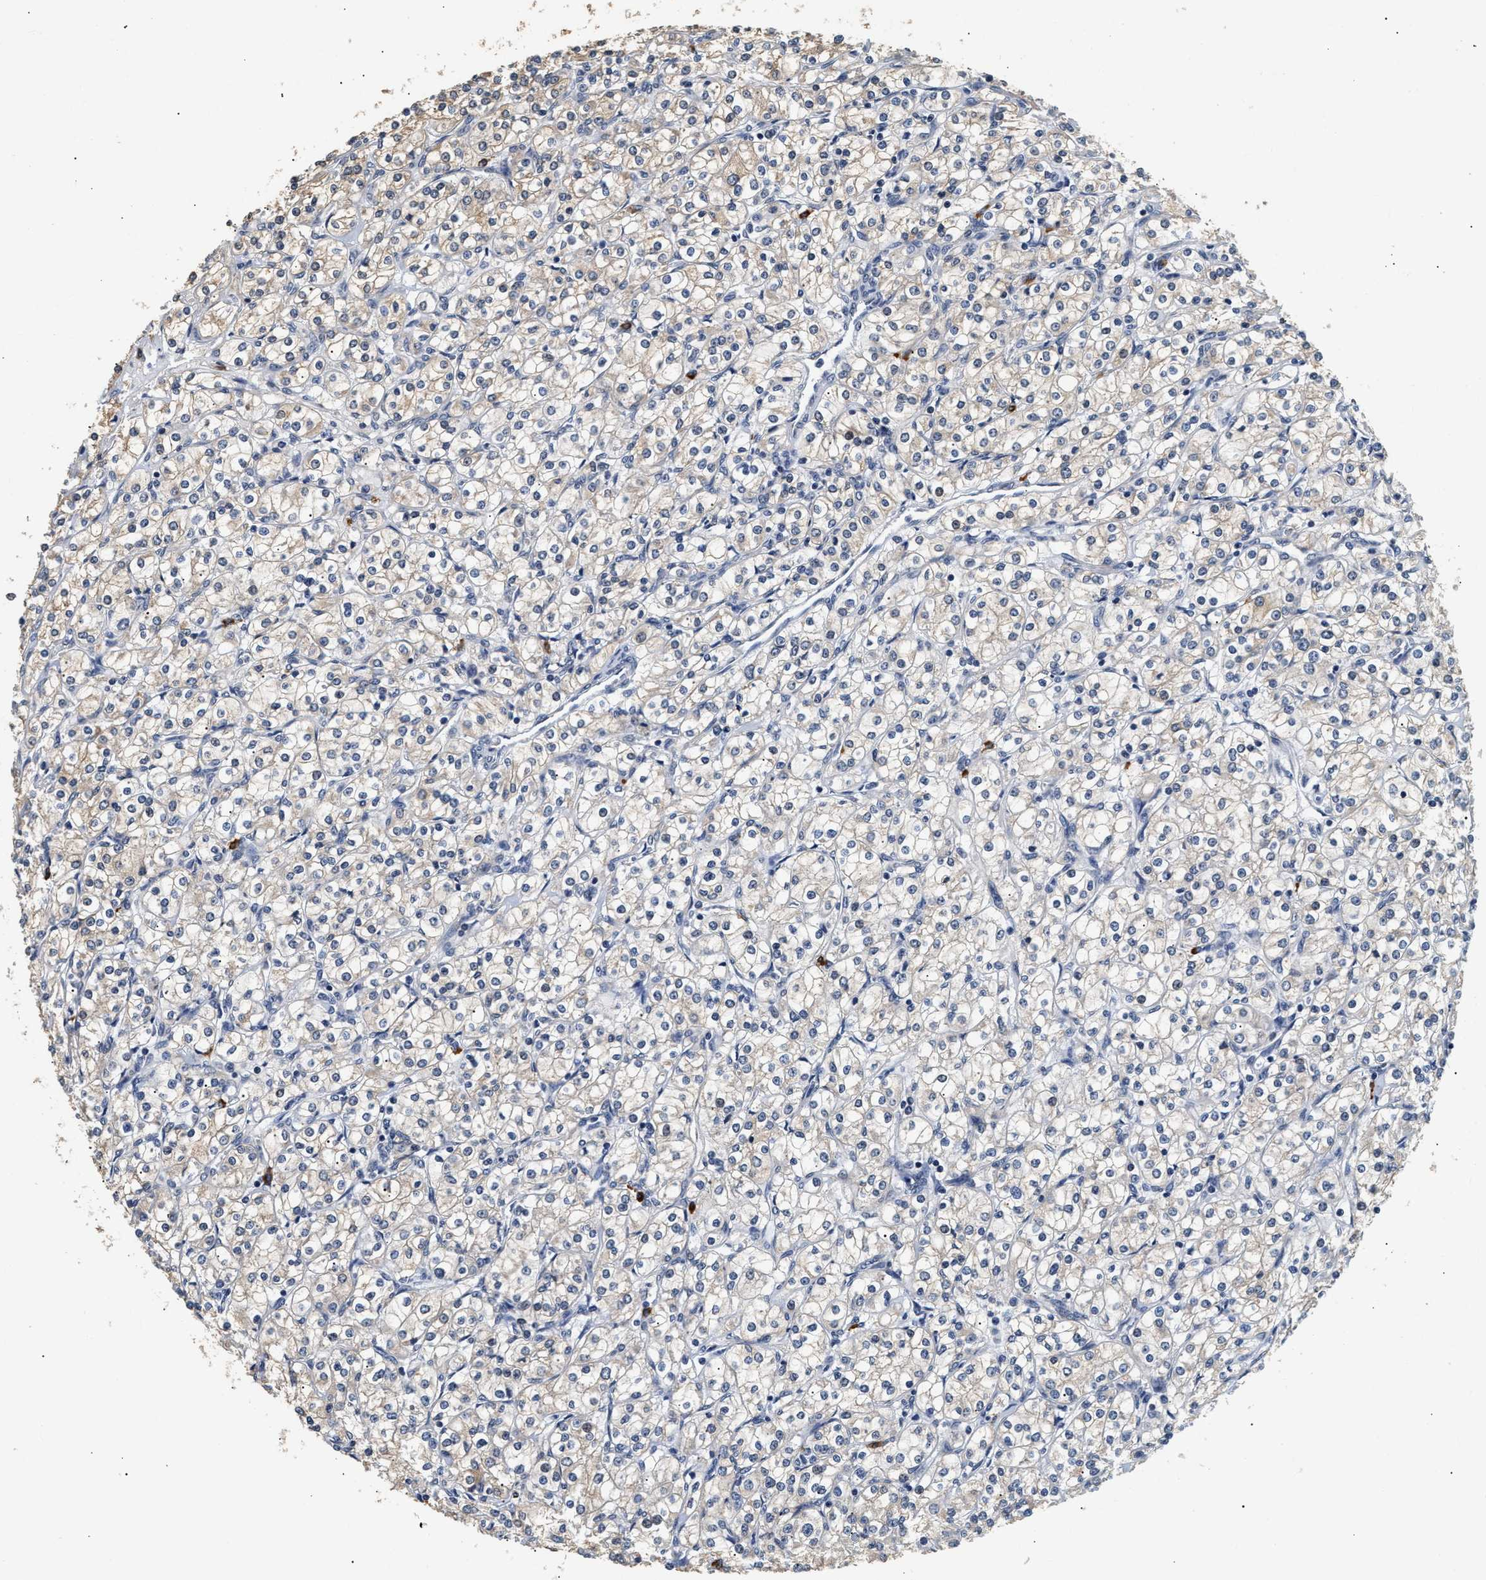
{"staining": {"intensity": "negative", "quantity": "none", "location": "none"}, "tissue": "renal cancer", "cell_type": "Tumor cells", "image_type": "cancer", "snomed": [{"axis": "morphology", "description": "Adenocarcinoma, NOS"}, {"axis": "topography", "description": "Kidney"}], "caption": "Immunohistochemistry (IHC) photomicrograph of neoplastic tissue: renal adenocarcinoma stained with DAB displays no significant protein staining in tumor cells.", "gene": "THOC1", "patient": {"sex": "male", "age": 77}}